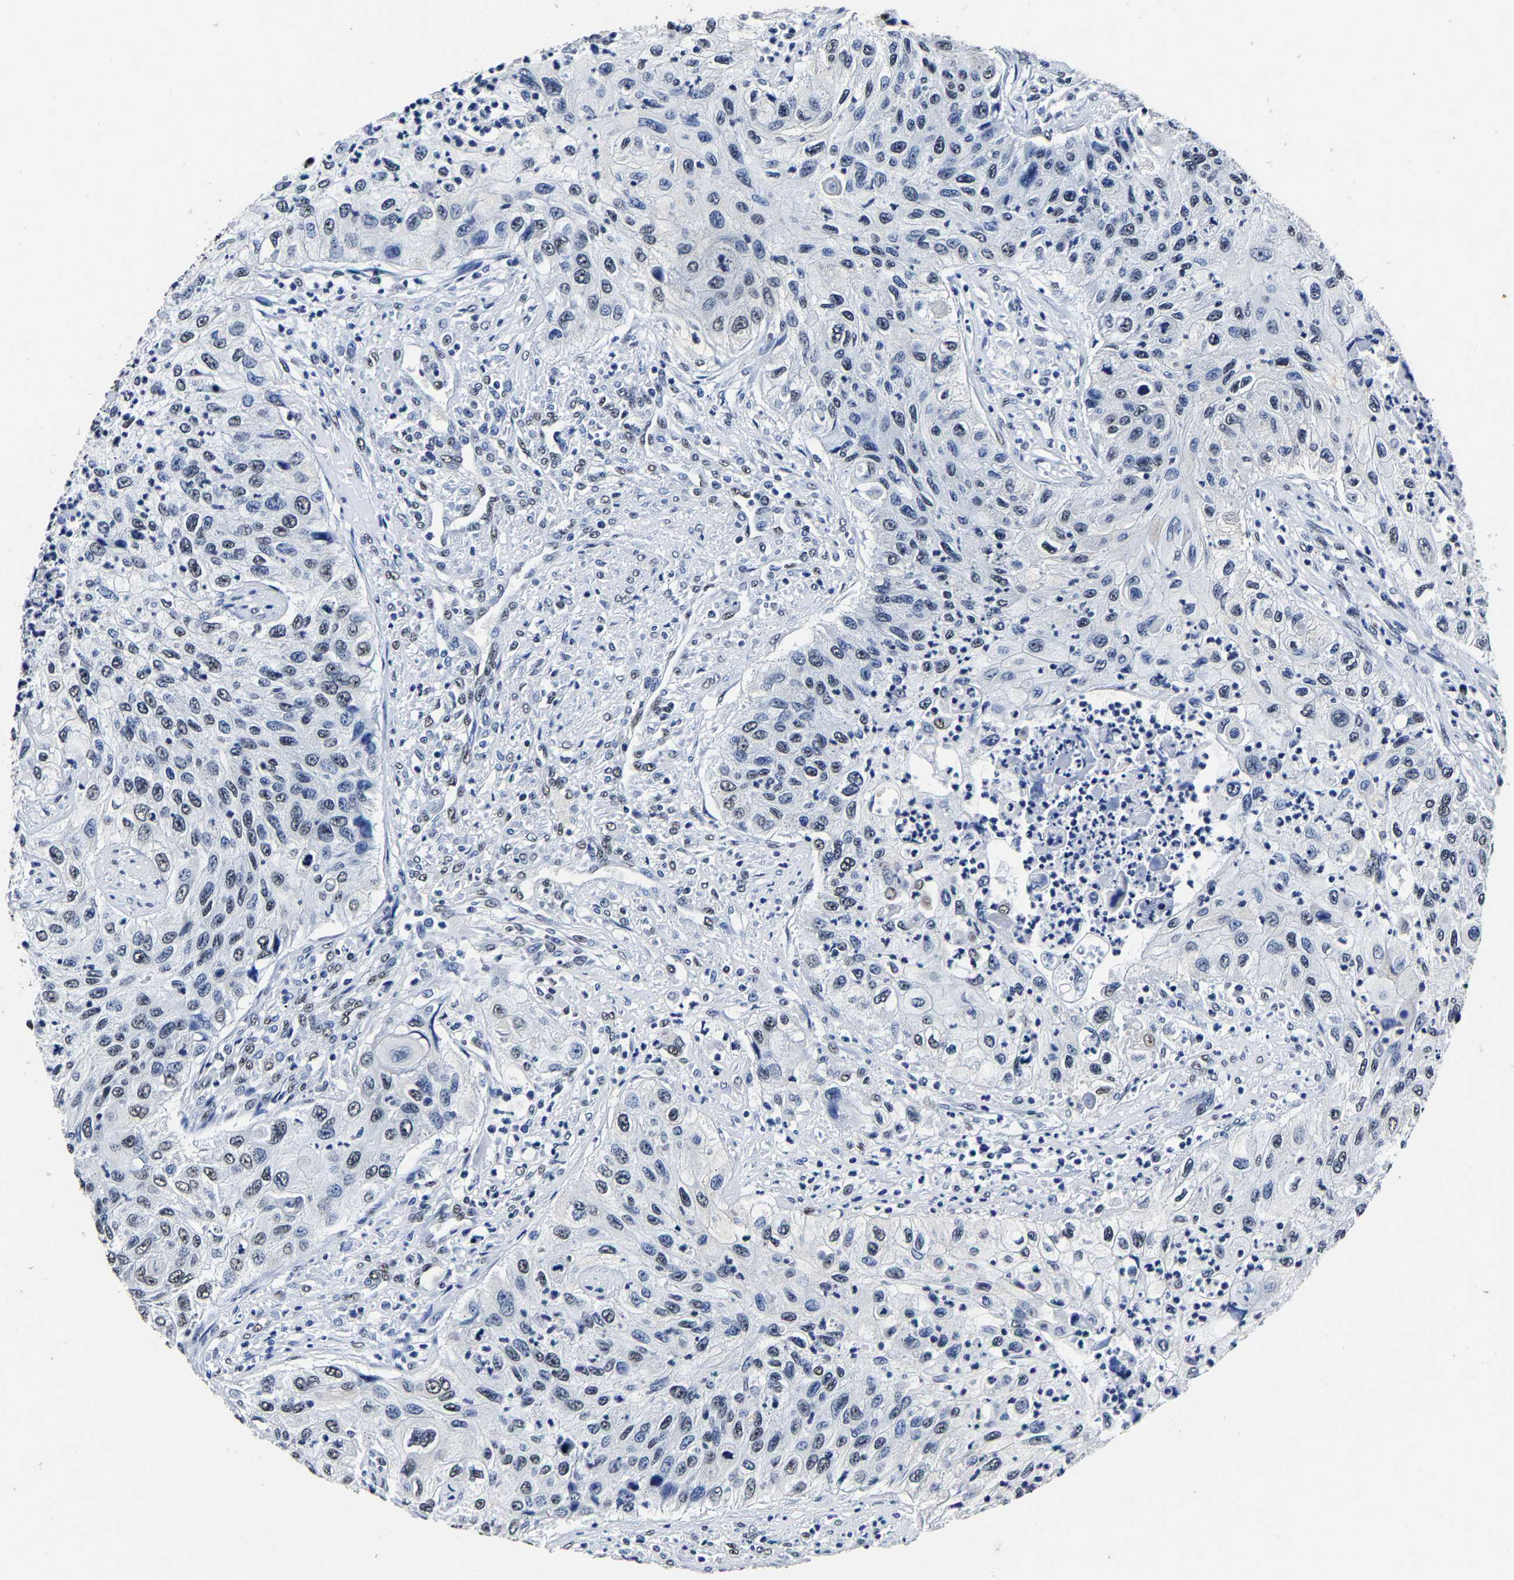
{"staining": {"intensity": "weak", "quantity": "<25%", "location": "nuclear"}, "tissue": "urothelial cancer", "cell_type": "Tumor cells", "image_type": "cancer", "snomed": [{"axis": "morphology", "description": "Urothelial carcinoma, High grade"}, {"axis": "topography", "description": "Urinary bladder"}], "caption": "DAB immunohistochemical staining of urothelial cancer shows no significant expression in tumor cells. The staining was performed using DAB (3,3'-diaminobenzidine) to visualize the protein expression in brown, while the nuclei were stained in blue with hematoxylin (Magnification: 20x).", "gene": "RBM45", "patient": {"sex": "female", "age": 60}}